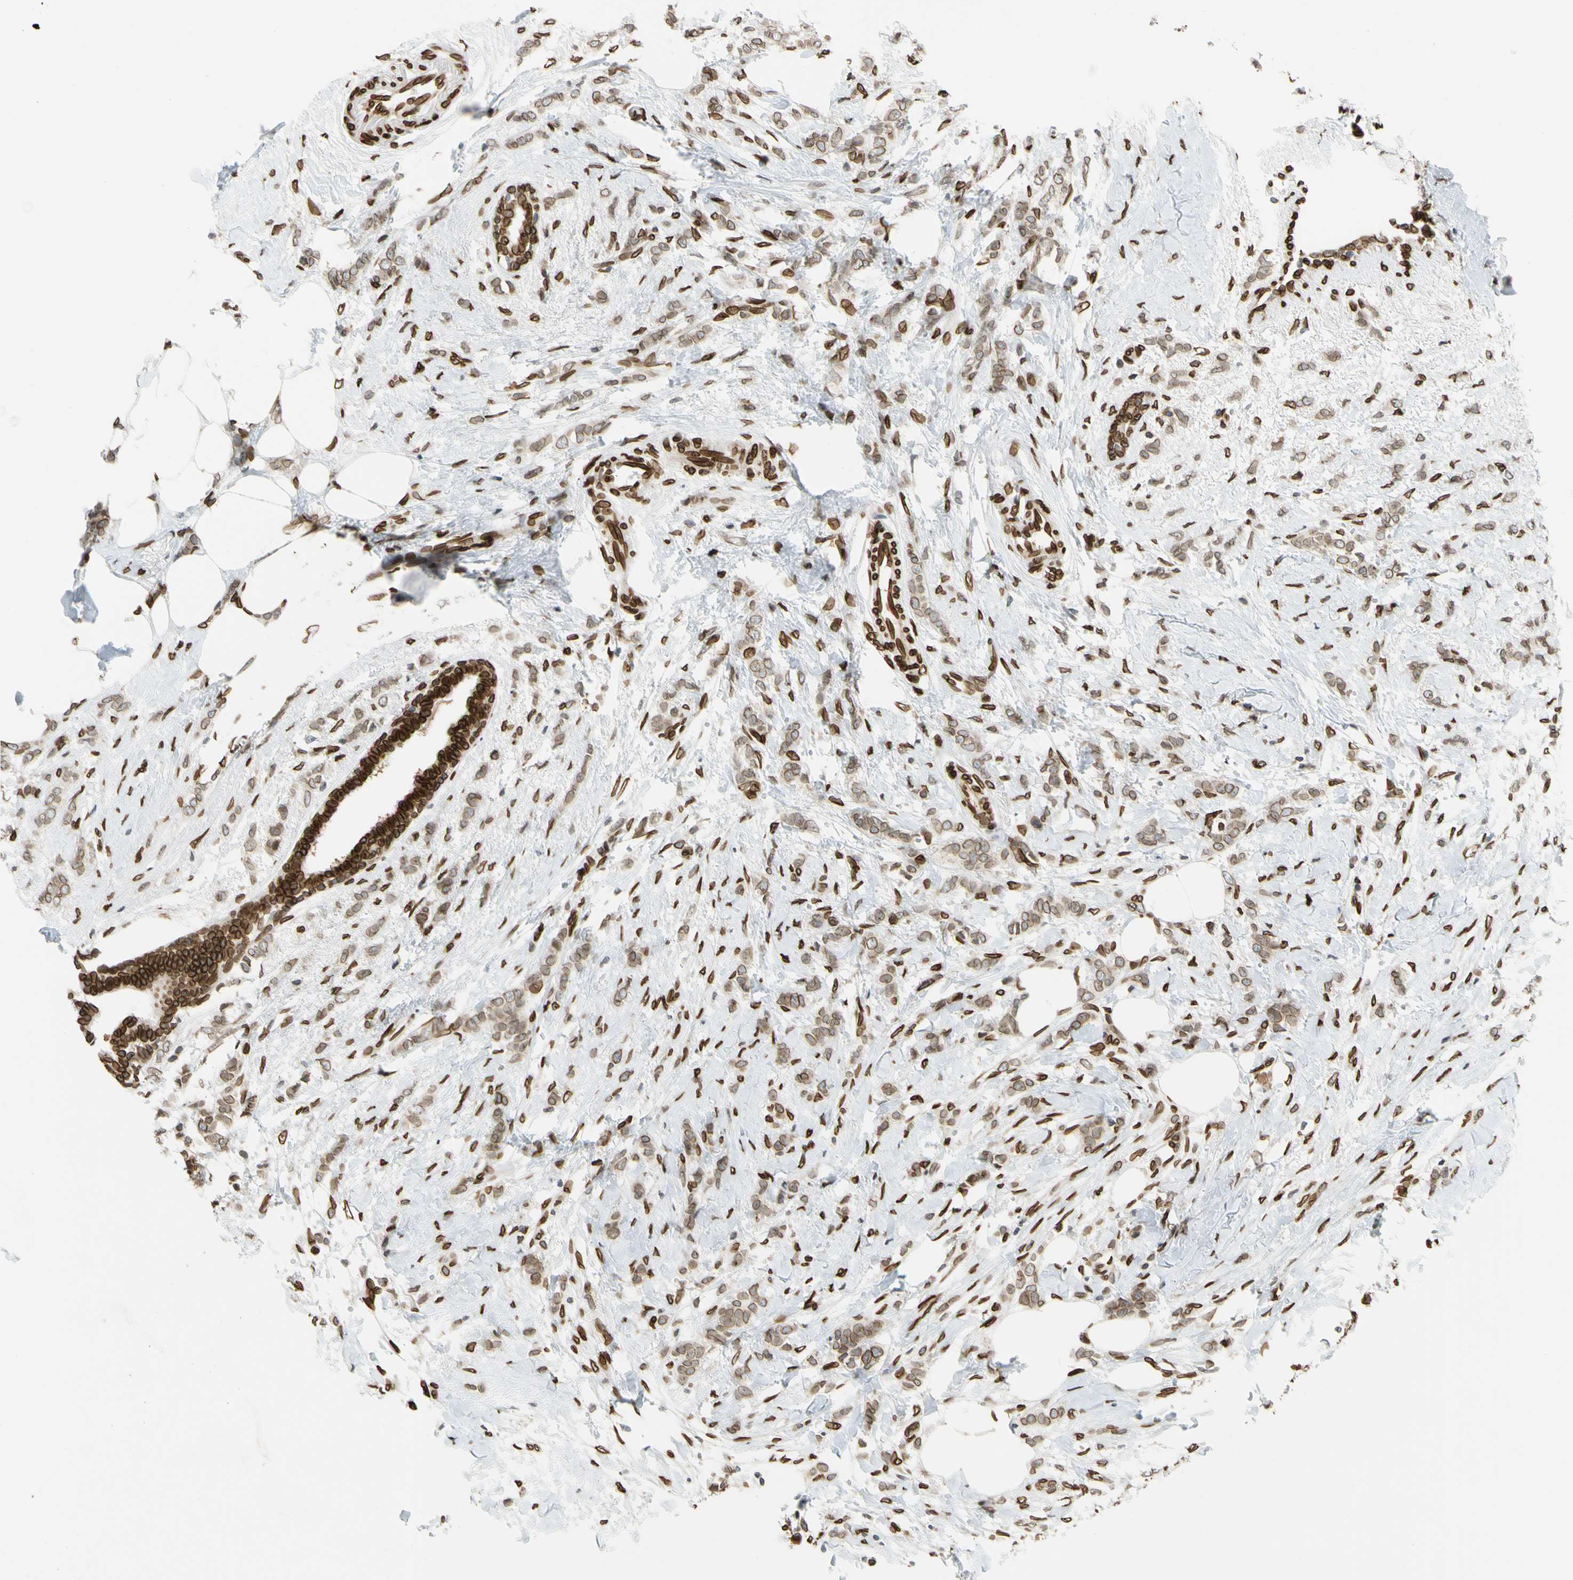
{"staining": {"intensity": "moderate", "quantity": ">75%", "location": "cytoplasmic/membranous,nuclear"}, "tissue": "breast cancer", "cell_type": "Tumor cells", "image_type": "cancer", "snomed": [{"axis": "morphology", "description": "Lobular carcinoma, in situ"}, {"axis": "morphology", "description": "Lobular carcinoma"}, {"axis": "topography", "description": "Breast"}], "caption": "Tumor cells display medium levels of moderate cytoplasmic/membranous and nuclear expression in about >75% of cells in human breast lobular carcinoma in situ.", "gene": "SUN1", "patient": {"sex": "female", "age": 41}}